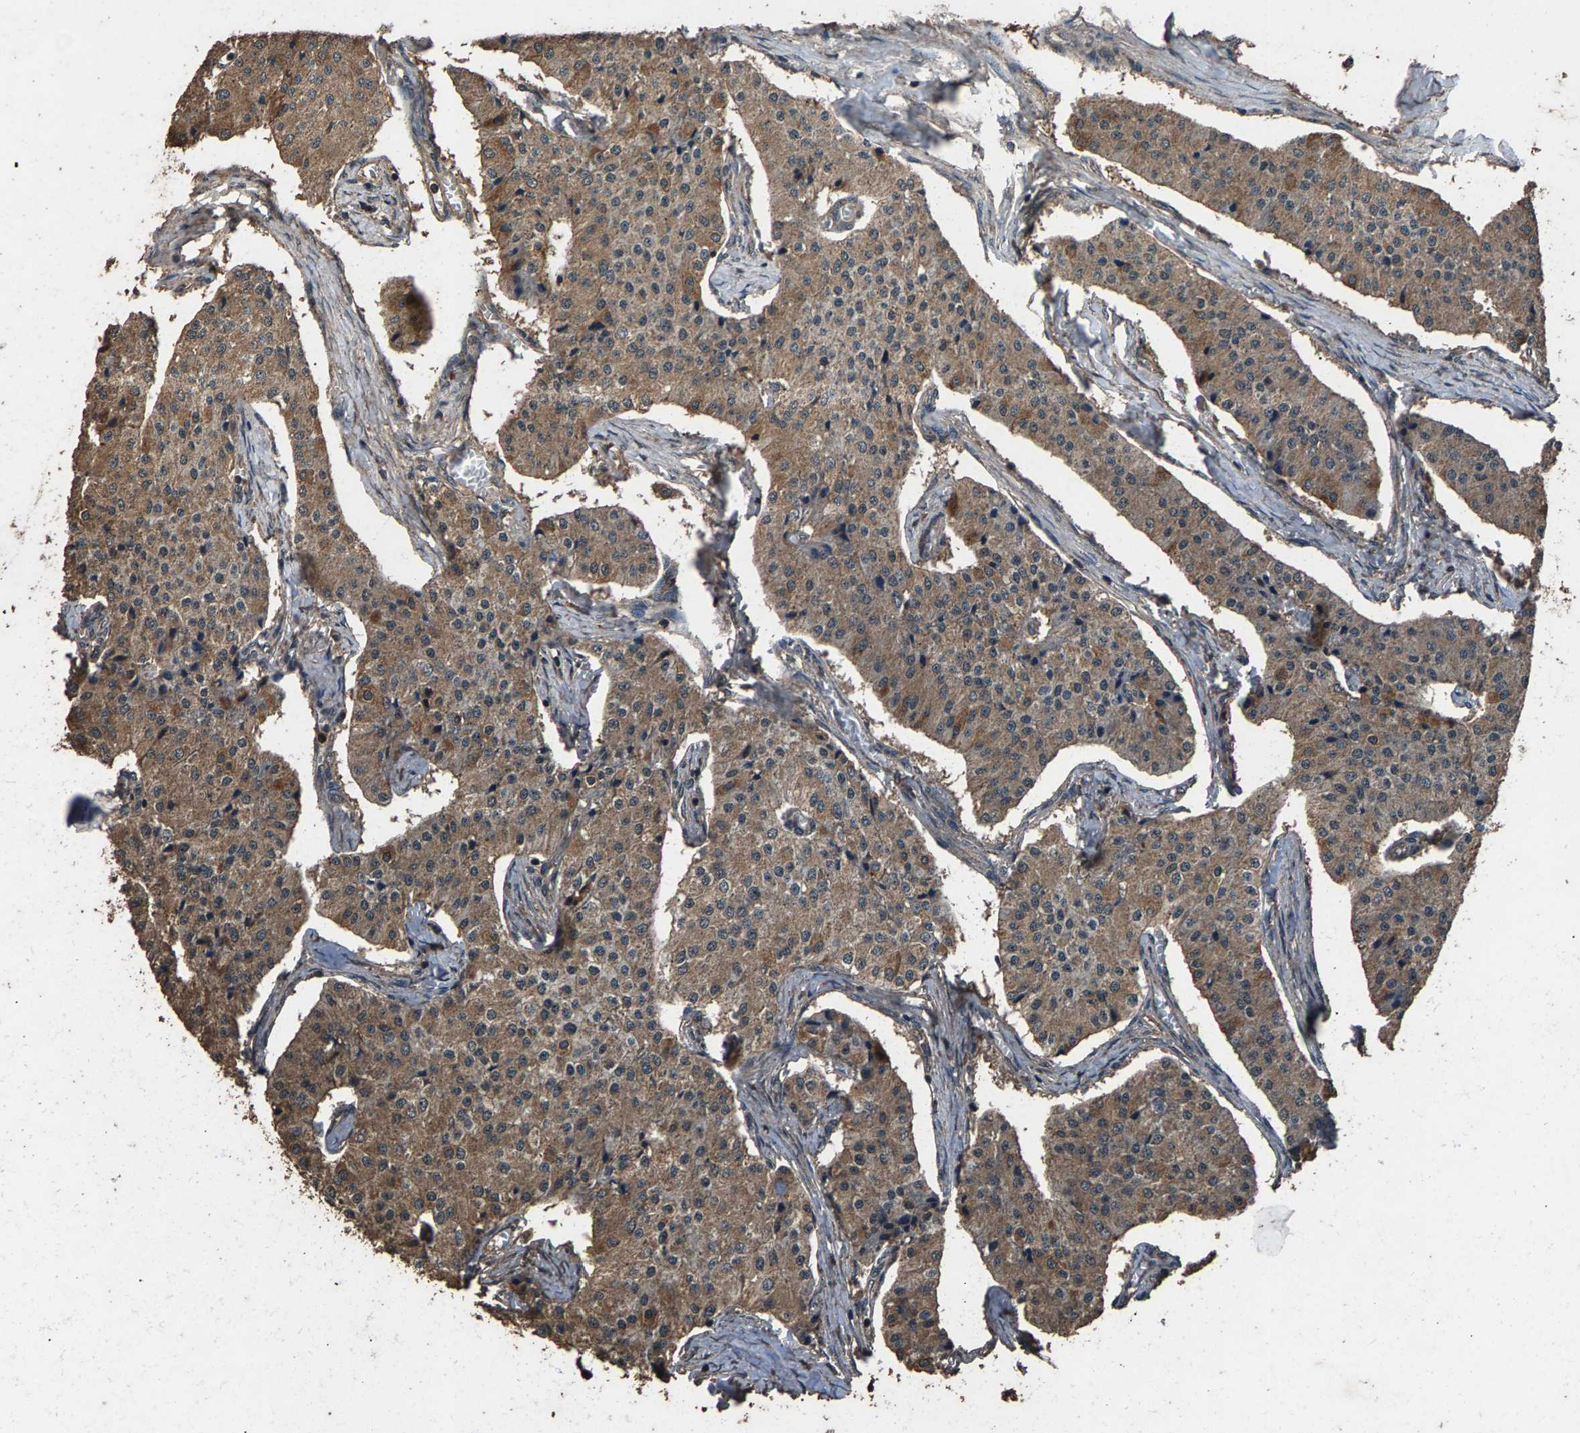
{"staining": {"intensity": "moderate", "quantity": ">75%", "location": "cytoplasmic/membranous"}, "tissue": "carcinoid", "cell_type": "Tumor cells", "image_type": "cancer", "snomed": [{"axis": "morphology", "description": "Carcinoid, malignant, NOS"}, {"axis": "topography", "description": "Colon"}], "caption": "A medium amount of moderate cytoplasmic/membranous expression is identified in approximately >75% of tumor cells in carcinoid tissue. (Stains: DAB (3,3'-diaminobenzidine) in brown, nuclei in blue, Microscopy: brightfield microscopy at high magnification).", "gene": "MRPL27", "patient": {"sex": "female", "age": 52}}